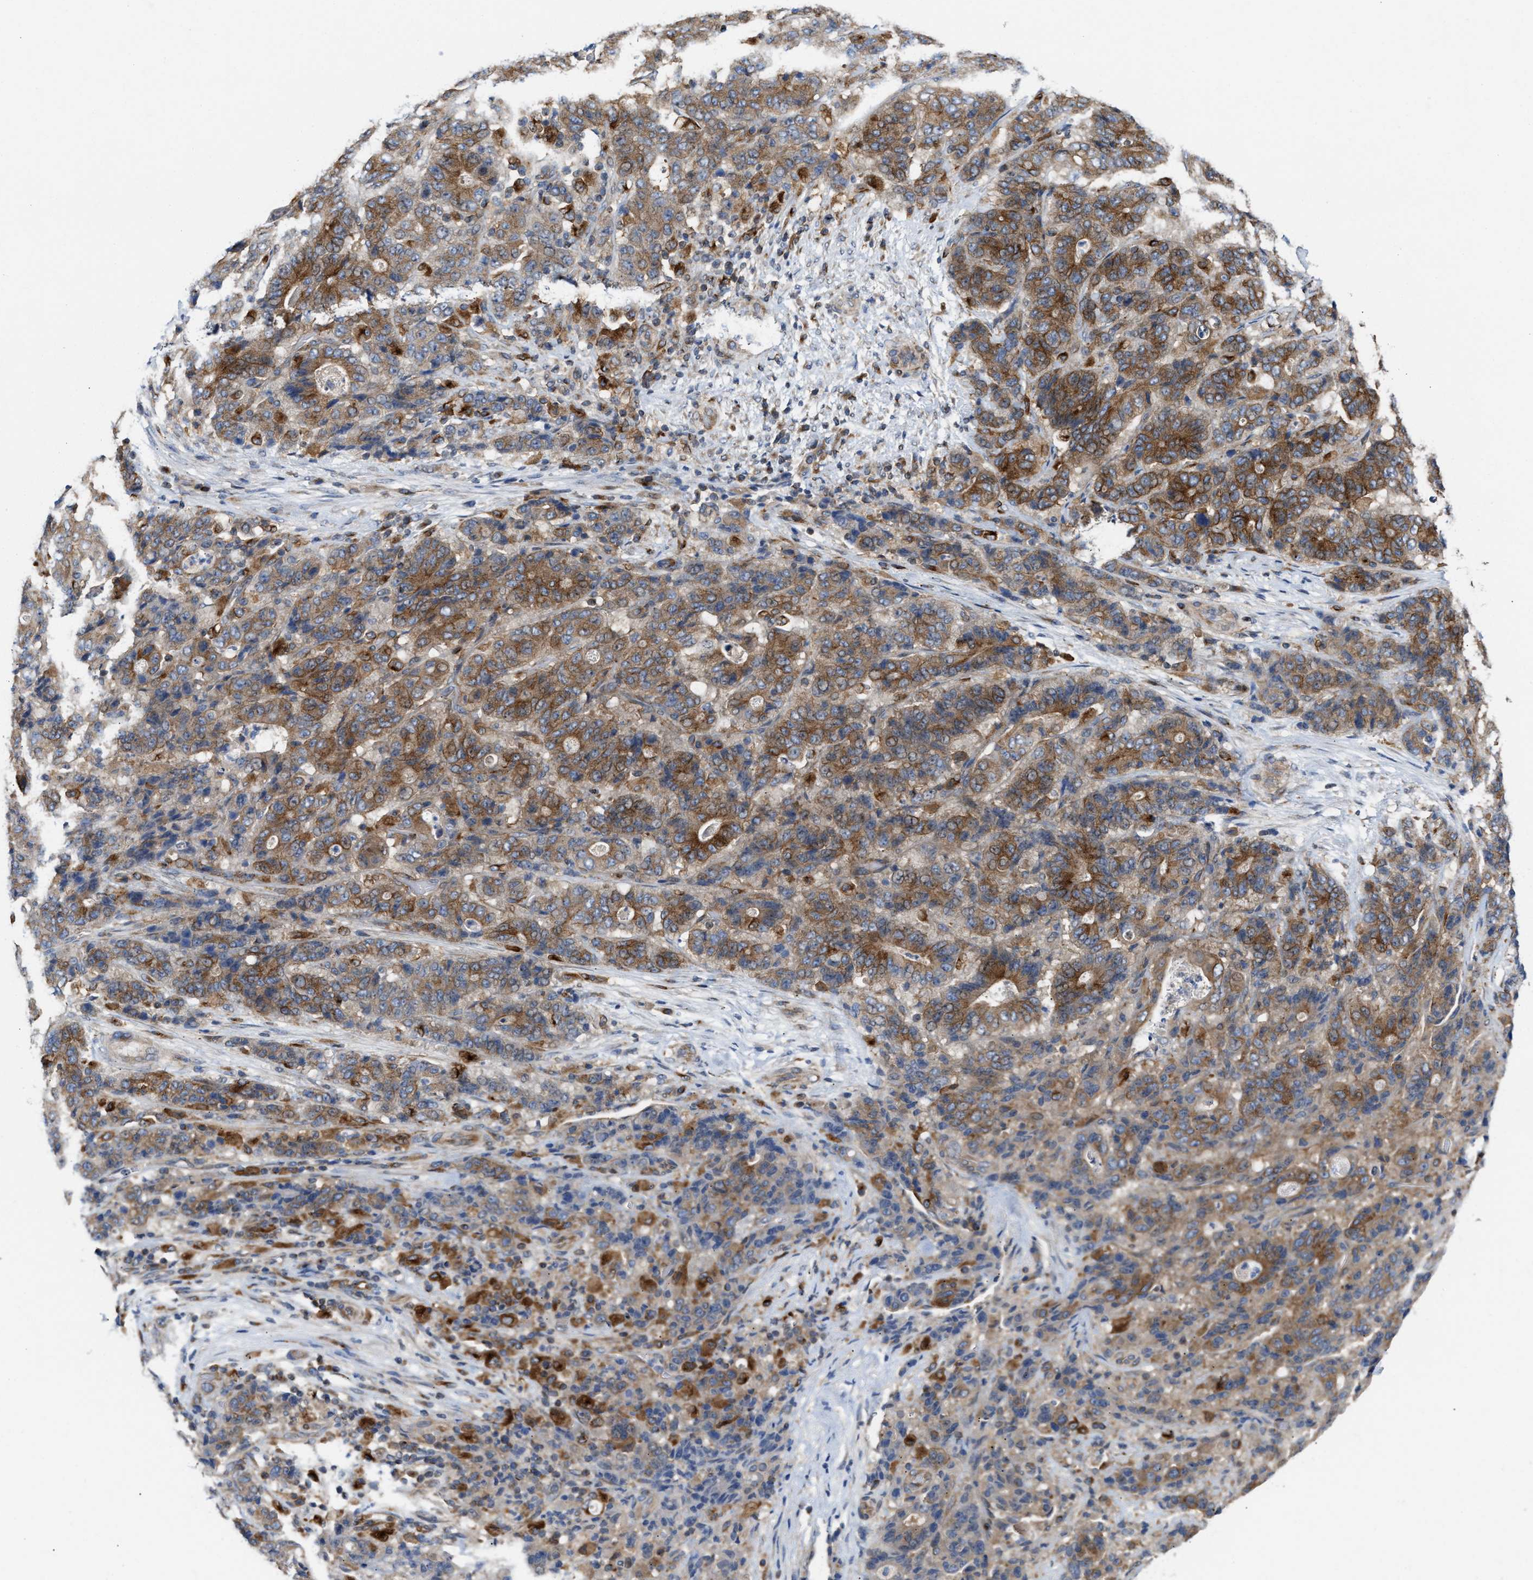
{"staining": {"intensity": "moderate", "quantity": ">75%", "location": "cytoplasmic/membranous"}, "tissue": "stomach cancer", "cell_type": "Tumor cells", "image_type": "cancer", "snomed": [{"axis": "morphology", "description": "Adenocarcinoma, NOS"}, {"axis": "topography", "description": "Stomach"}], "caption": "Immunohistochemical staining of human stomach cancer (adenocarcinoma) demonstrates moderate cytoplasmic/membranous protein staining in approximately >75% of tumor cells.", "gene": "BBLN", "patient": {"sex": "female", "age": 73}}